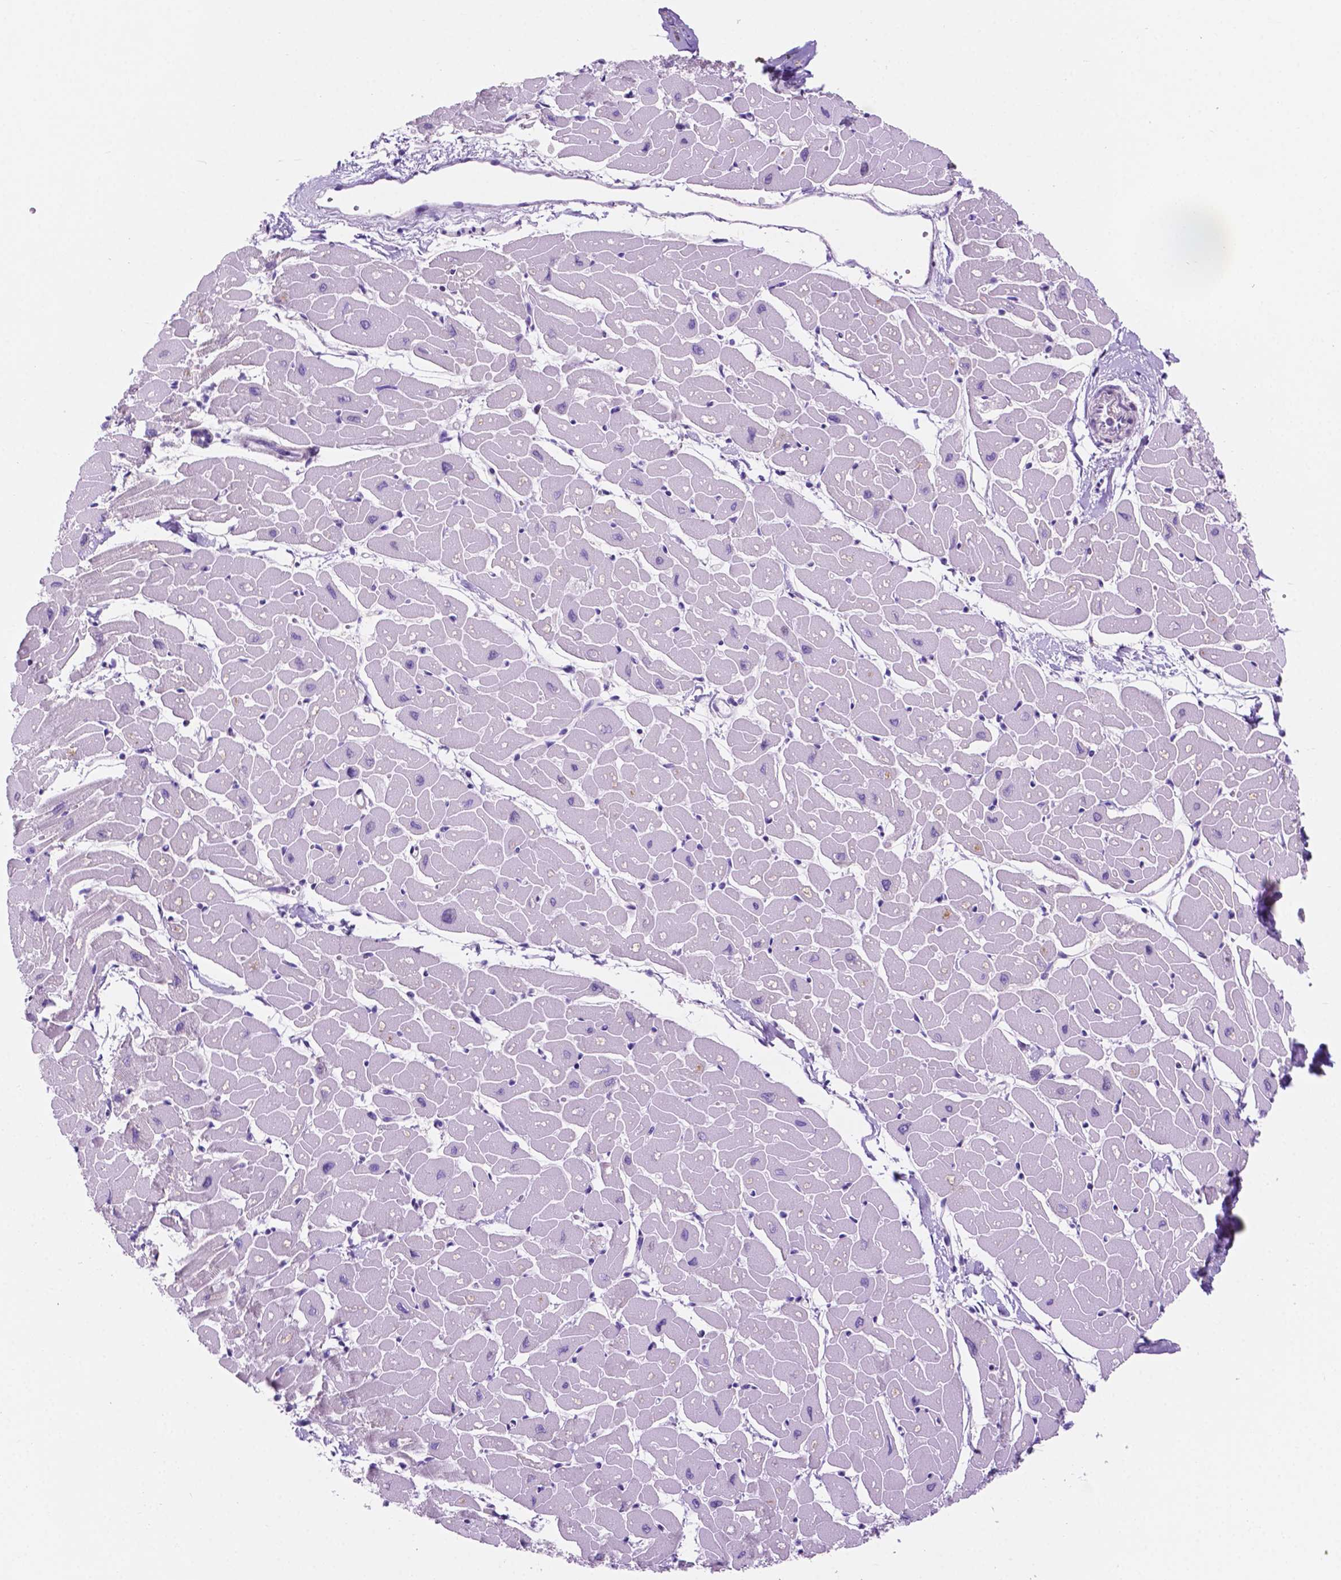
{"staining": {"intensity": "negative", "quantity": "none", "location": "none"}, "tissue": "heart muscle", "cell_type": "Cardiomyocytes", "image_type": "normal", "snomed": [{"axis": "morphology", "description": "Normal tissue, NOS"}, {"axis": "topography", "description": "Heart"}], "caption": "Heart muscle was stained to show a protein in brown. There is no significant expression in cardiomyocytes. (DAB (3,3'-diaminobenzidine) IHC, high magnification).", "gene": "ACY3", "patient": {"sex": "male", "age": 57}}